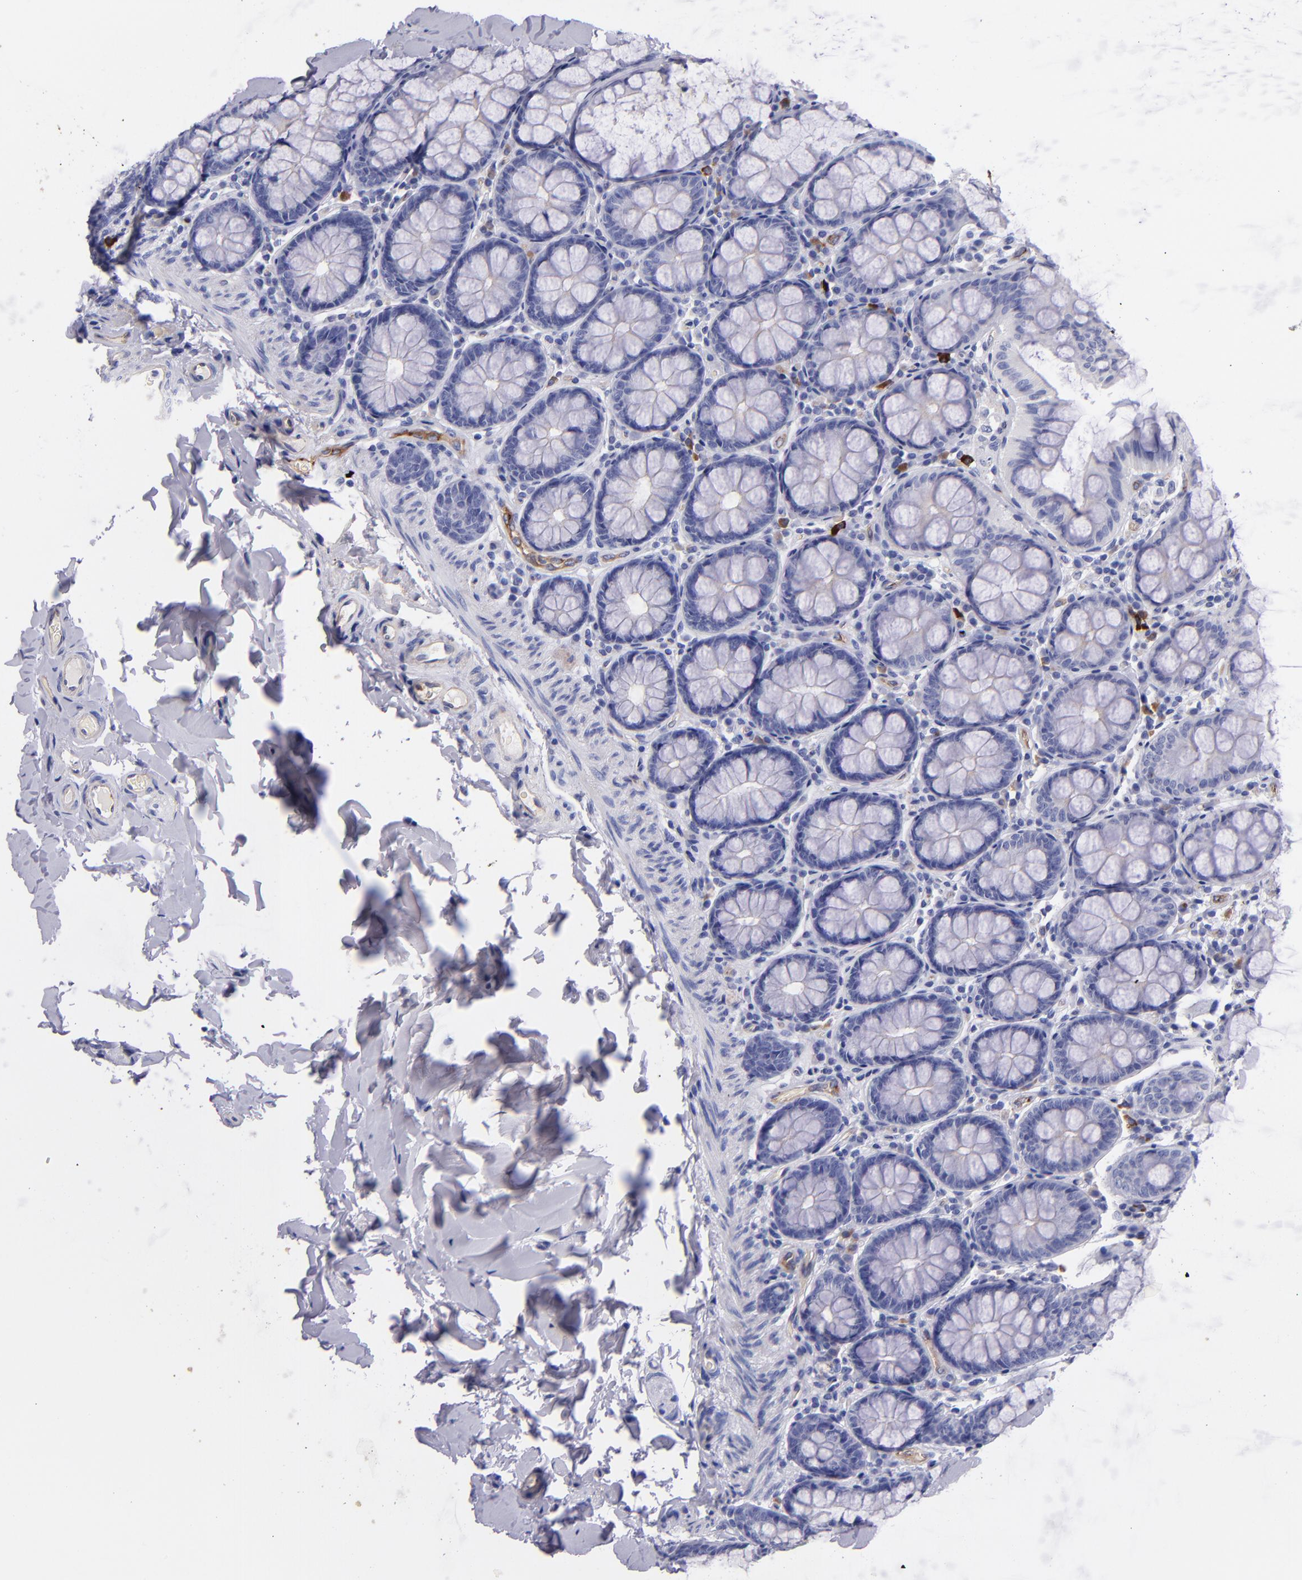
{"staining": {"intensity": "moderate", "quantity": "25%-75%", "location": "cytoplasmic/membranous"}, "tissue": "colon", "cell_type": "Endothelial cells", "image_type": "normal", "snomed": [{"axis": "morphology", "description": "Normal tissue, NOS"}, {"axis": "topography", "description": "Colon"}], "caption": "A brown stain highlights moderate cytoplasmic/membranous expression of a protein in endothelial cells of normal colon. (DAB = brown stain, brightfield microscopy at high magnification).", "gene": "NOS3", "patient": {"sex": "female", "age": 61}}